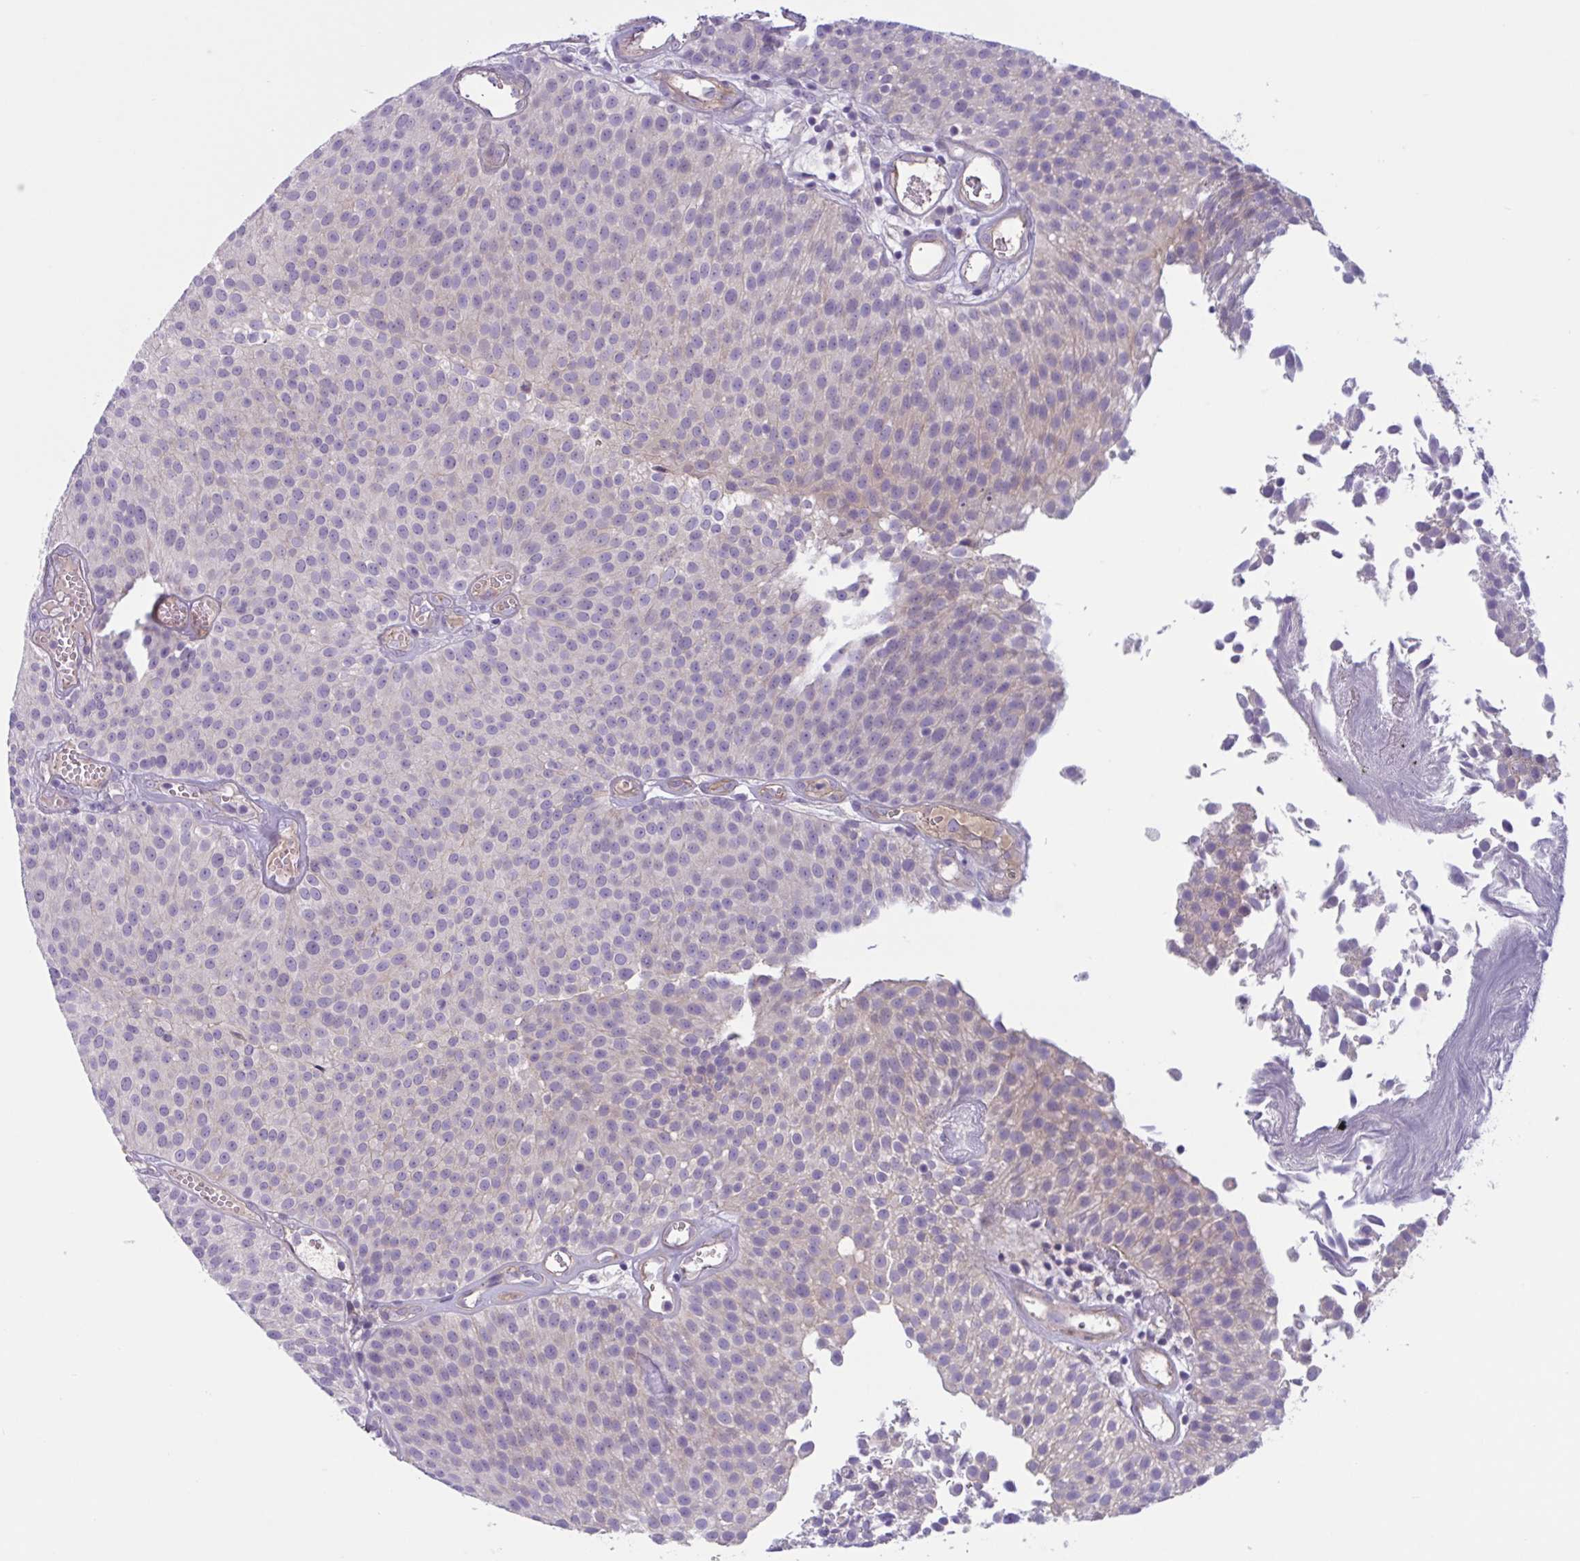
{"staining": {"intensity": "weak", "quantity": "<25%", "location": "cytoplasmic/membranous"}, "tissue": "urothelial cancer", "cell_type": "Tumor cells", "image_type": "cancer", "snomed": [{"axis": "morphology", "description": "Urothelial carcinoma, Low grade"}, {"axis": "topography", "description": "Urinary bladder"}], "caption": "Urothelial cancer was stained to show a protein in brown. There is no significant positivity in tumor cells.", "gene": "TTC7B", "patient": {"sex": "female", "age": 79}}